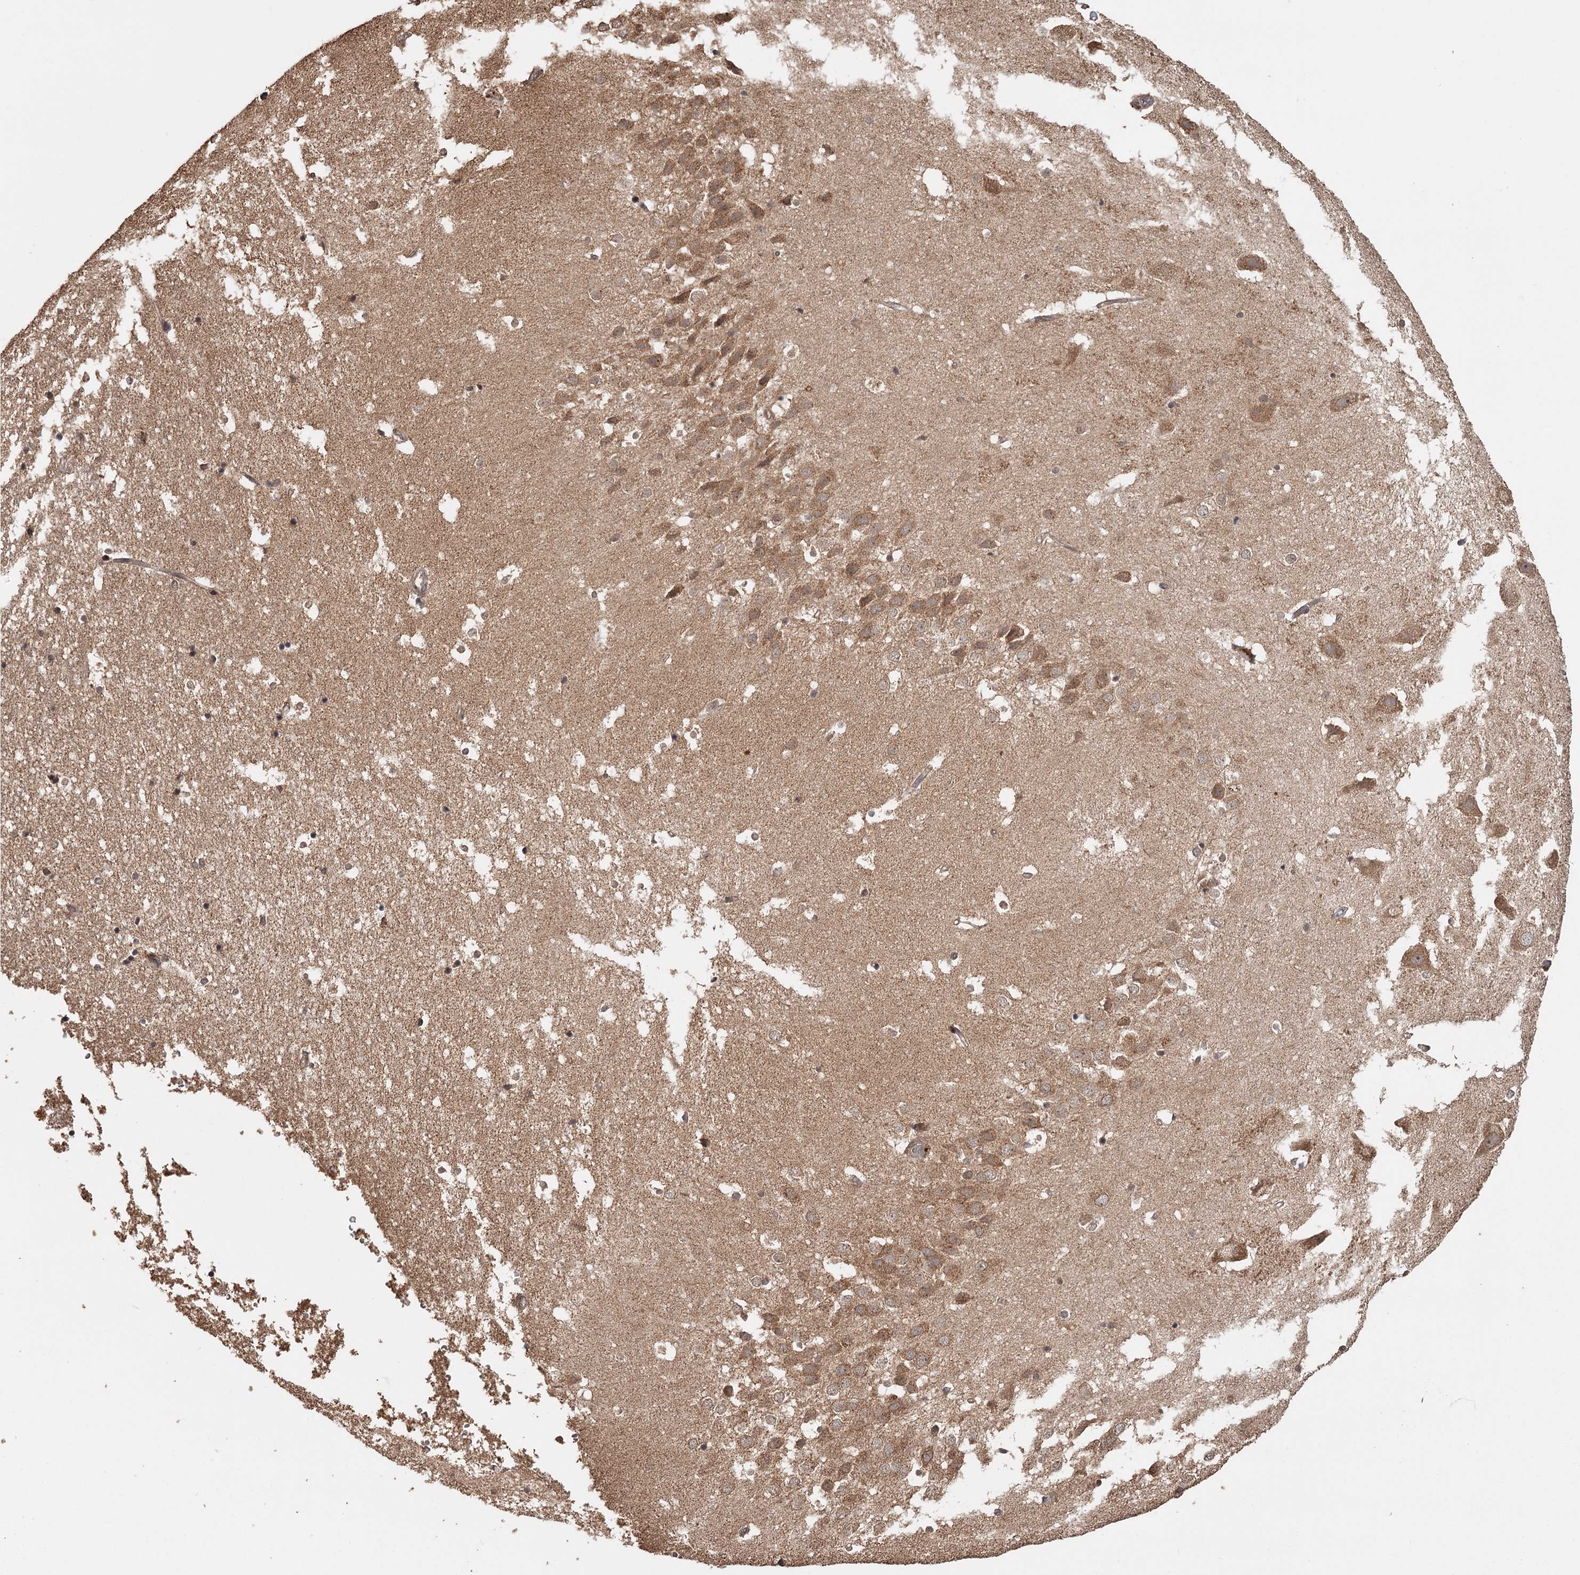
{"staining": {"intensity": "moderate", "quantity": "<25%", "location": "cytoplasmic/membranous"}, "tissue": "hippocampus", "cell_type": "Glial cells", "image_type": "normal", "snomed": [{"axis": "morphology", "description": "Normal tissue, NOS"}, {"axis": "topography", "description": "Hippocampus"}], "caption": "This photomicrograph demonstrates benign hippocampus stained with IHC to label a protein in brown. The cytoplasmic/membranous of glial cells show moderate positivity for the protein. Nuclei are counter-stained blue.", "gene": "FAXC", "patient": {"sex": "female", "age": 52}}